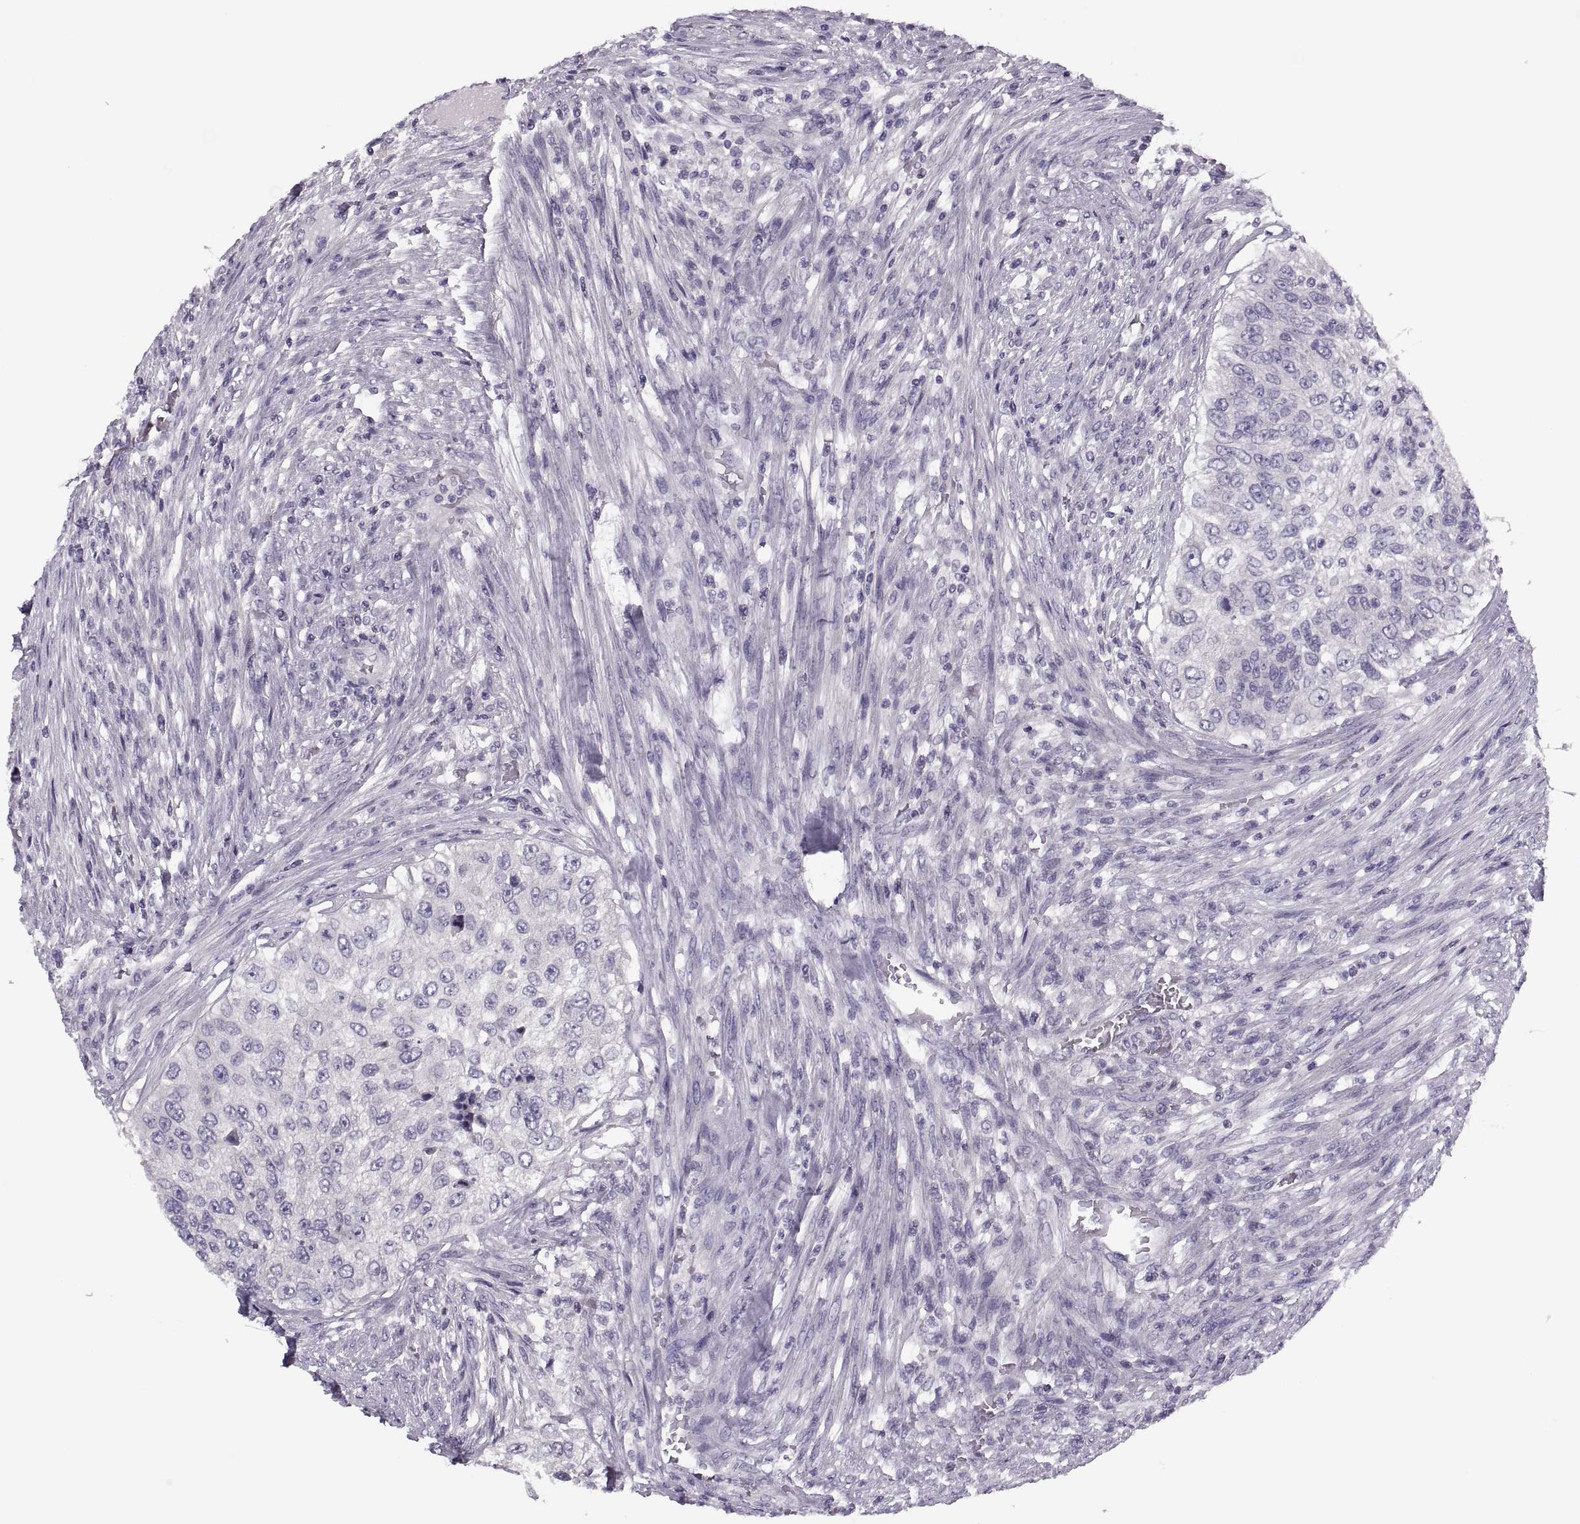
{"staining": {"intensity": "negative", "quantity": "none", "location": "none"}, "tissue": "urothelial cancer", "cell_type": "Tumor cells", "image_type": "cancer", "snomed": [{"axis": "morphology", "description": "Urothelial carcinoma, High grade"}, {"axis": "topography", "description": "Urinary bladder"}], "caption": "A high-resolution micrograph shows immunohistochemistry staining of urothelial cancer, which exhibits no significant expression in tumor cells.", "gene": "PRSS54", "patient": {"sex": "female", "age": 60}}